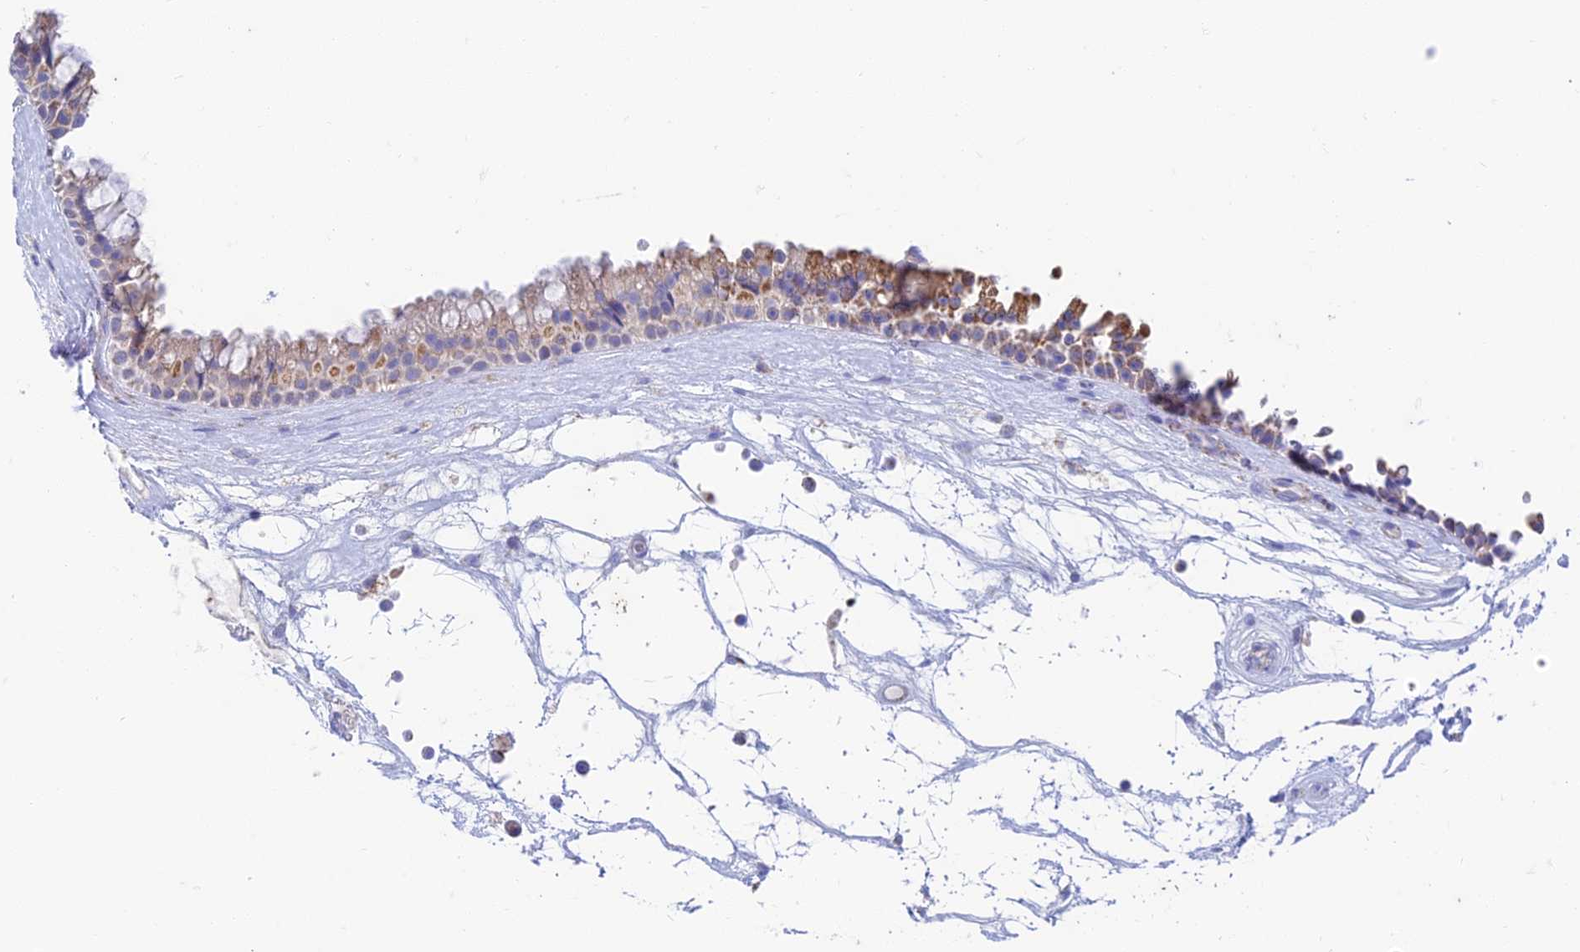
{"staining": {"intensity": "moderate", "quantity": "<25%", "location": "cytoplasmic/membranous"}, "tissue": "nasopharynx", "cell_type": "Respiratory epithelial cells", "image_type": "normal", "snomed": [{"axis": "morphology", "description": "Normal tissue, NOS"}, {"axis": "topography", "description": "Nasopharynx"}], "caption": "A low amount of moderate cytoplasmic/membranous expression is seen in about <25% of respiratory epithelial cells in unremarkable nasopharynx. The staining was performed using DAB (3,3'-diaminobenzidine) to visualize the protein expression in brown, while the nuclei were stained in blue with hematoxylin (Magnification: 20x).", "gene": "ZNF181", "patient": {"sex": "male", "age": 64}}